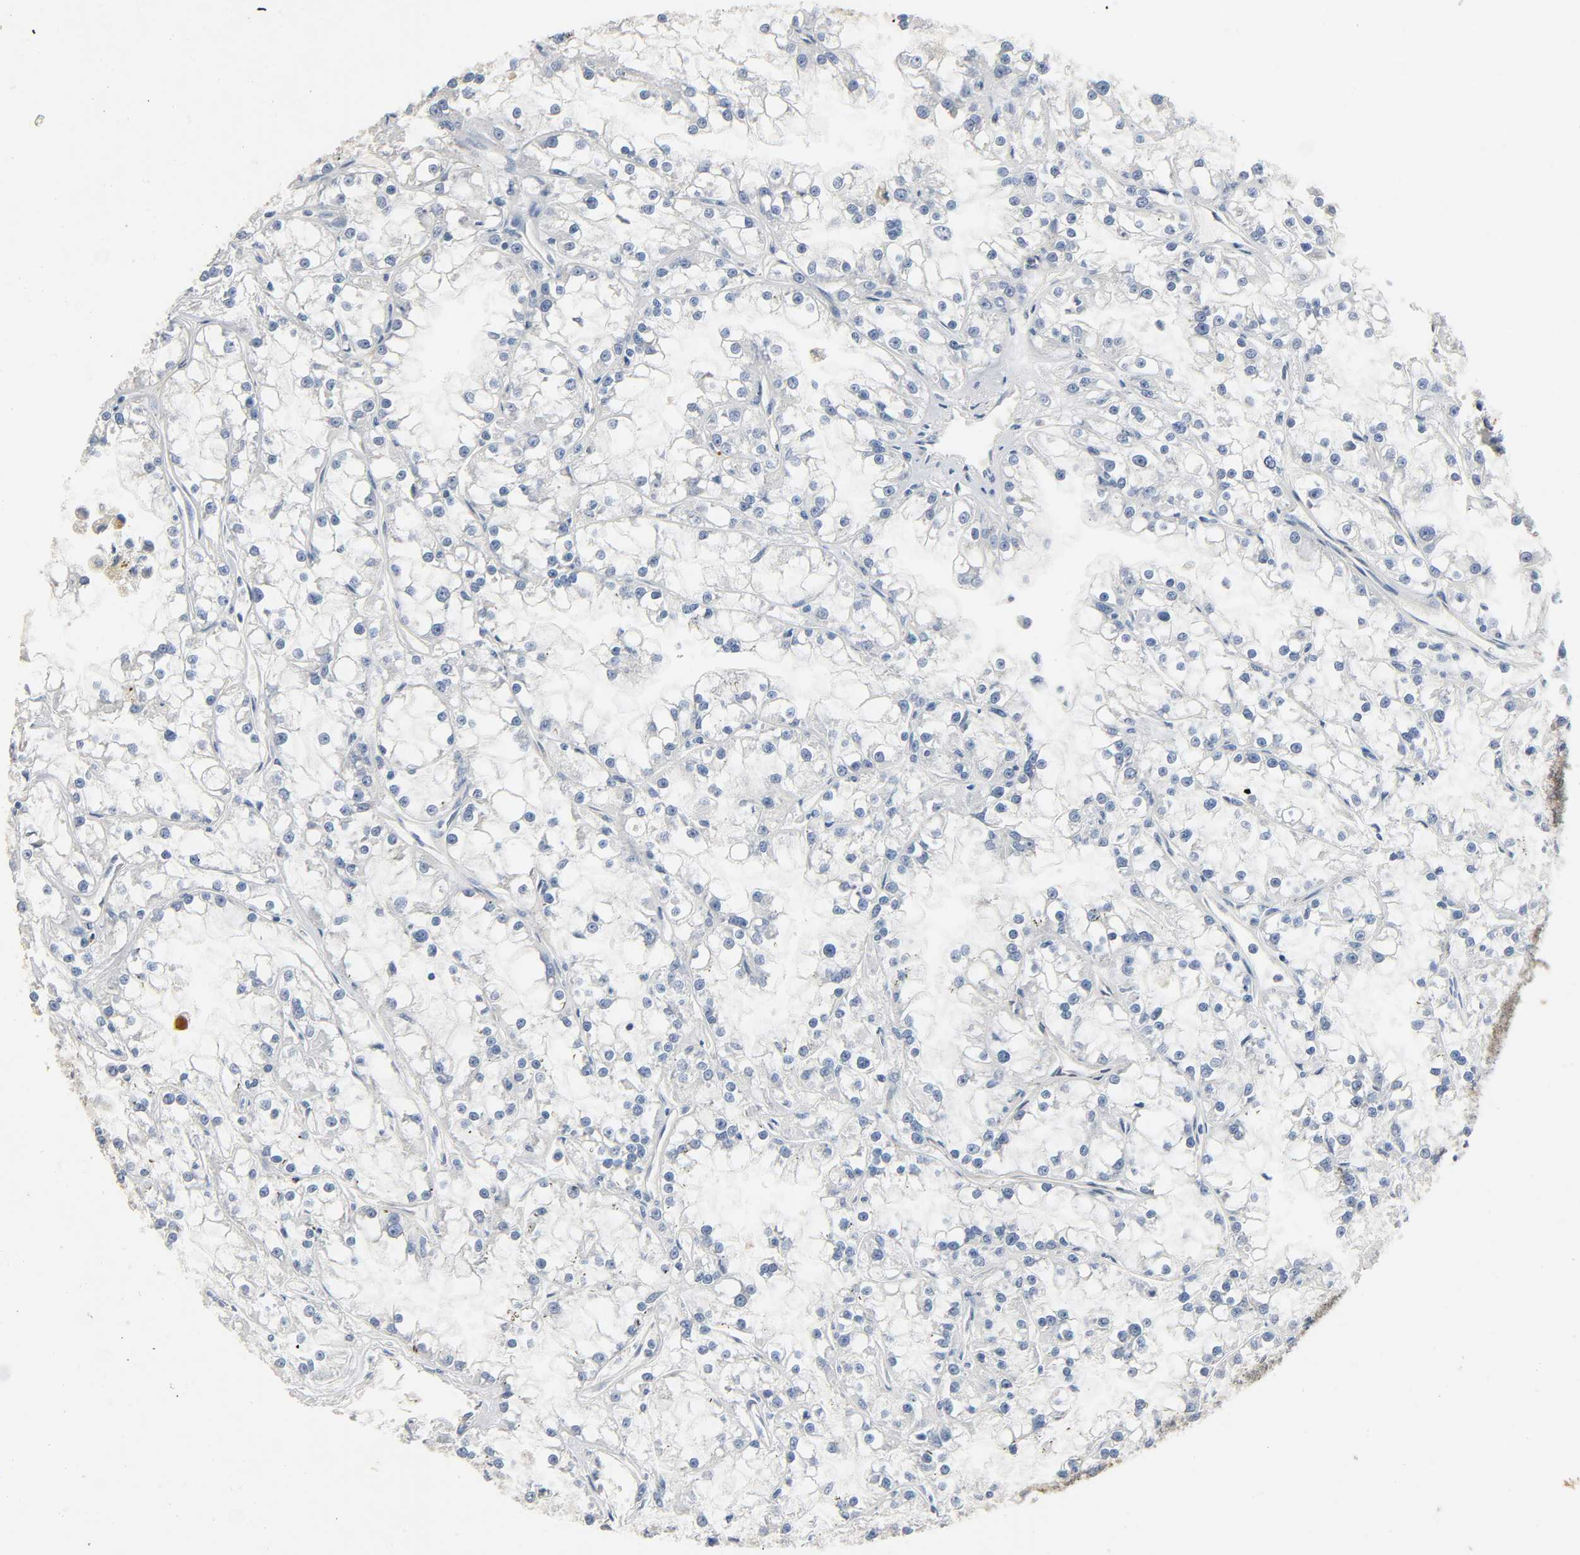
{"staining": {"intensity": "negative", "quantity": "none", "location": "none"}, "tissue": "renal cancer", "cell_type": "Tumor cells", "image_type": "cancer", "snomed": [{"axis": "morphology", "description": "Adenocarcinoma, NOS"}, {"axis": "topography", "description": "Kidney"}], "caption": "A high-resolution histopathology image shows IHC staining of adenocarcinoma (renal), which exhibits no significant expression in tumor cells. (DAB (3,3'-diaminobenzidine) IHC, high magnification).", "gene": "ARPC1A", "patient": {"sex": "female", "age": 52}}